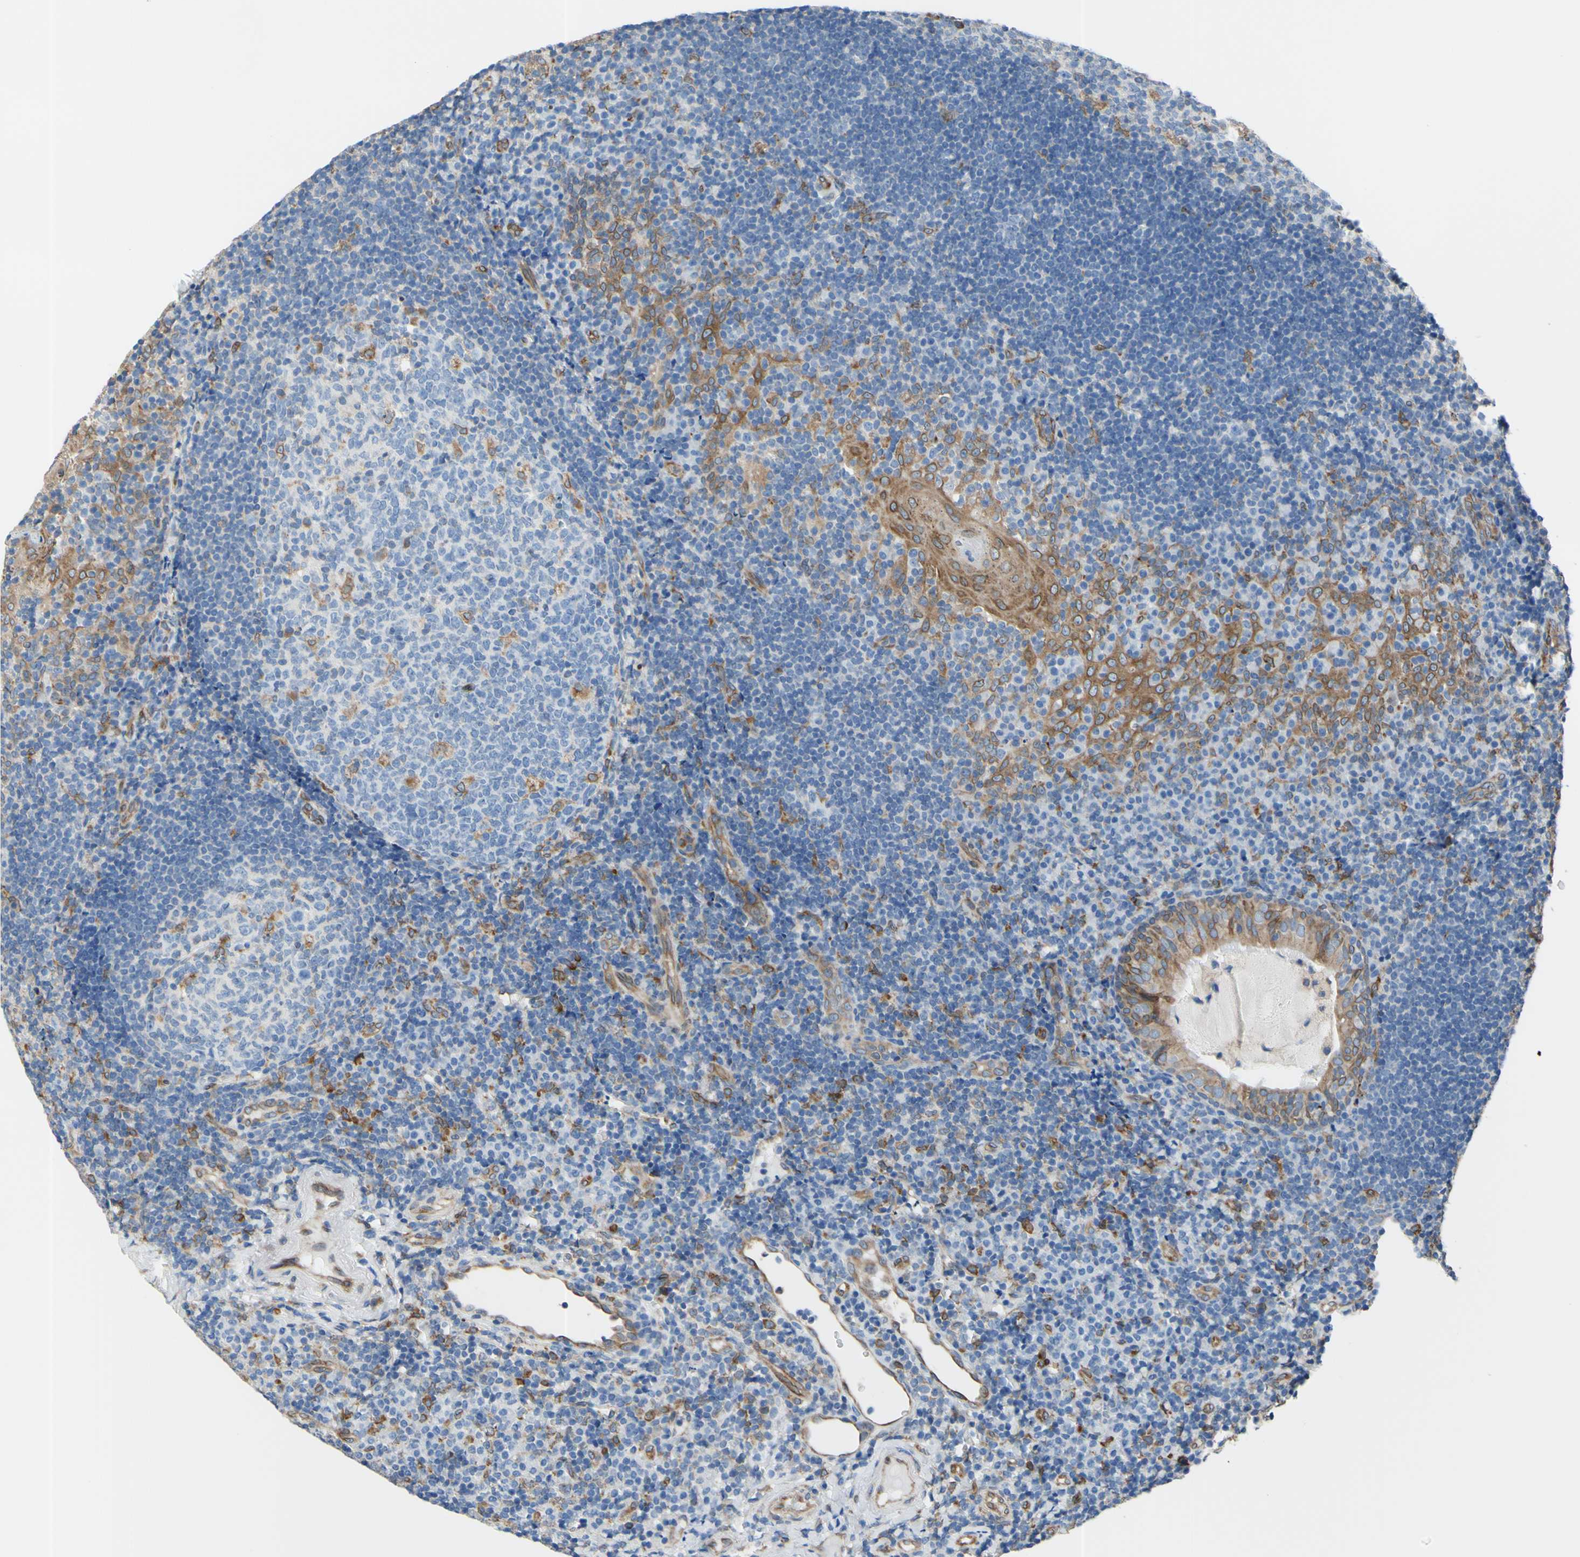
{"staining": {"intensity": "moderate", "quantity": "<25%", "location": "cytoplasmic/membranous"}, "tissue": "tonsil", "cell_type": "Germinal center cells", "image_type": "normal", "snomed": [{"axis": "morphology", "description": "Normal tissue, NOS"}, {"axis": "topography", "description": "Tonsil"}], "caption": "Protein expression analysis of normal tonsil reveals moderate cytoplasmic/membranous staining in approximately <25% of germinal center cells.", "gene": "MGST2", "patient": {"sex": "female", "age": 40}}